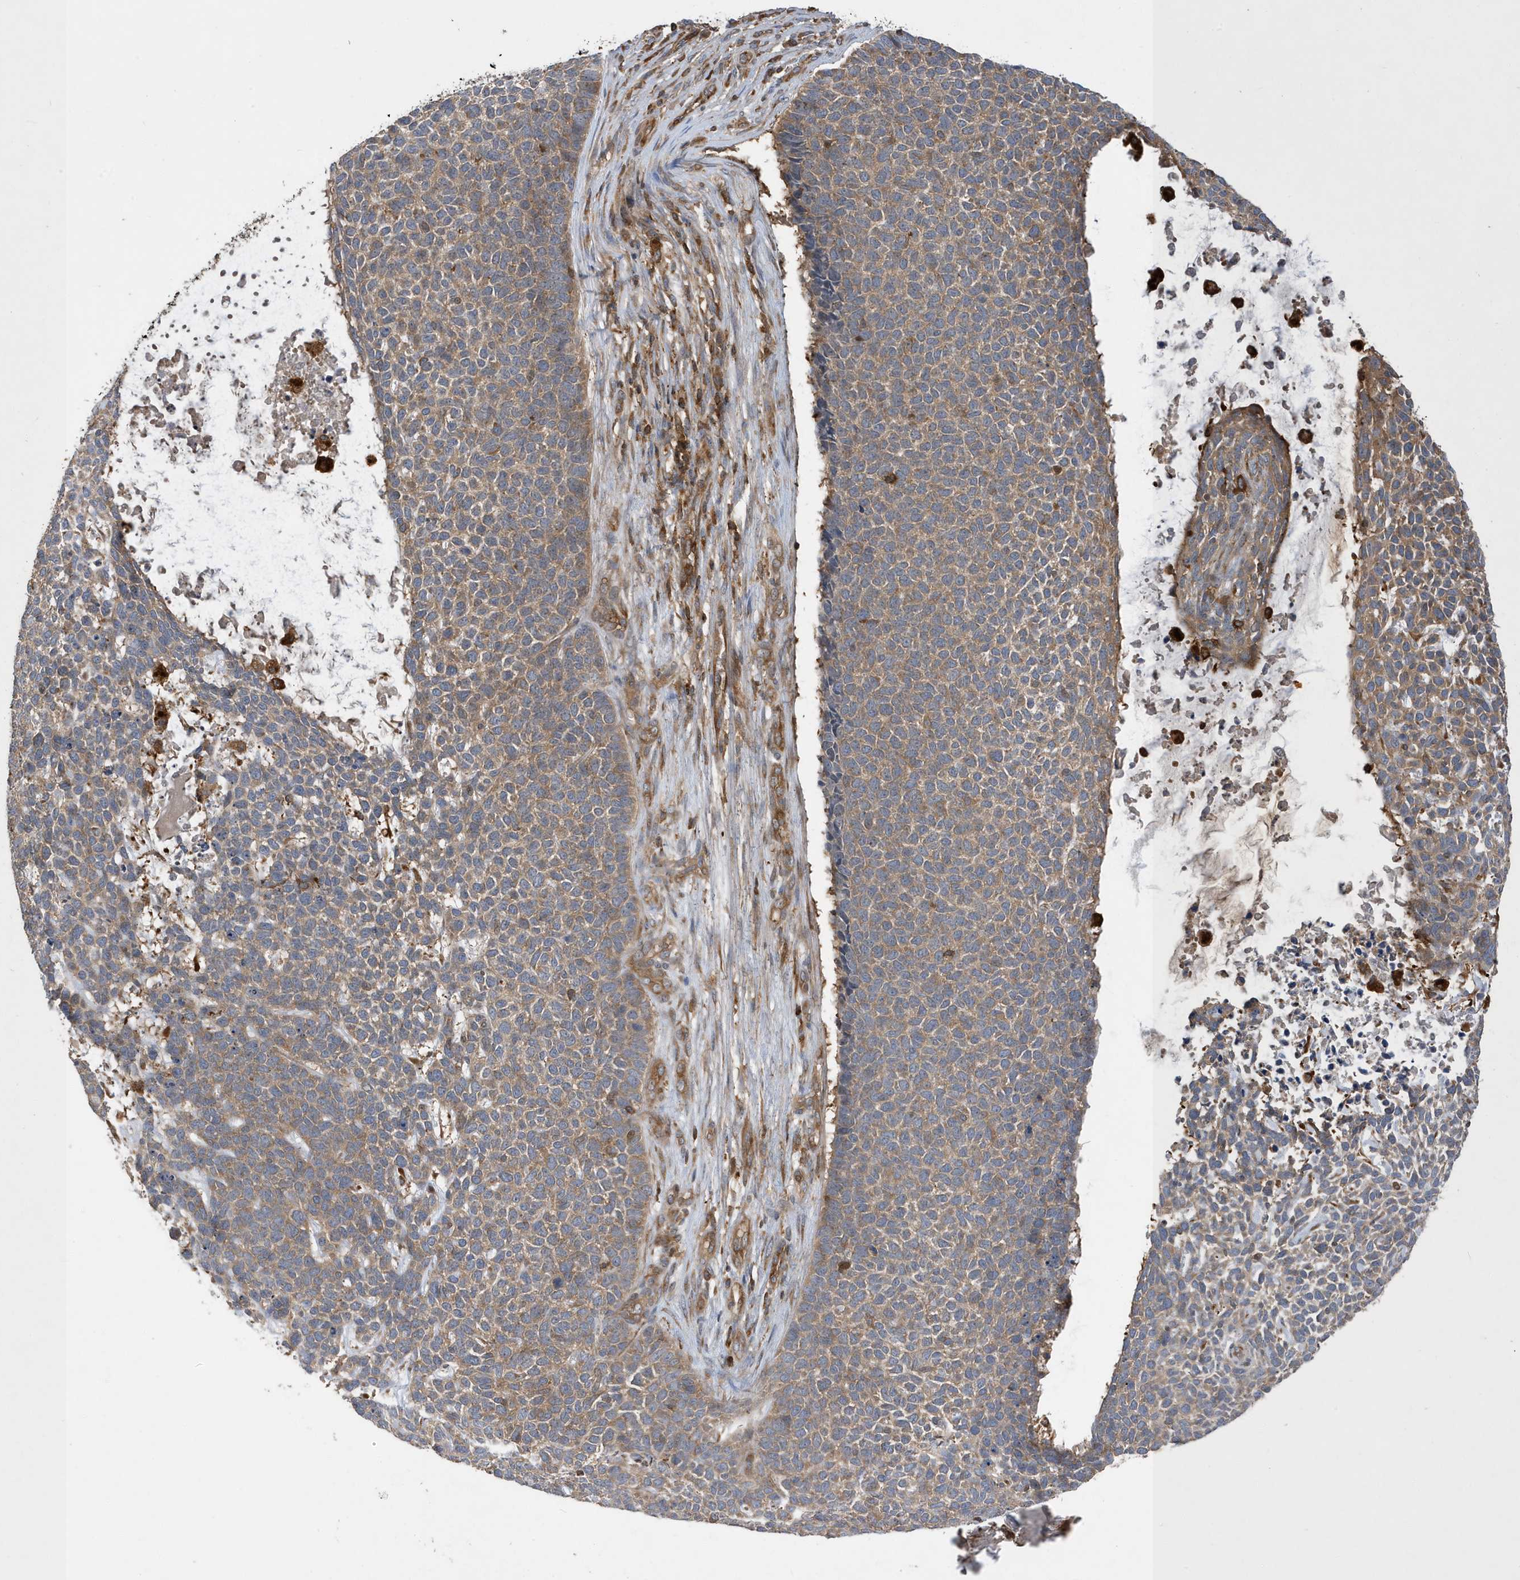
{"staining": {"intensity": "weak", "quantity": ">75%", "location": "cytoplasmic/membranous"}, "tissue": "skin cancer", "cell_type": "Tumor cells", "image_type": "cancer", "snomed": [{"axis": "morphology", "description": "Basal cell carcinoma"}, {"axis": "topography", "description": "Skin"}], "caption": "Immunohistochemical staining of human skin basal cell carcinoma demonstrates weak cytoplasmic/membranous protein positivity in about >75% of tumor cells.", "gene": "LAPTM4A", "patient": {"sex": "female", "age": 84}}